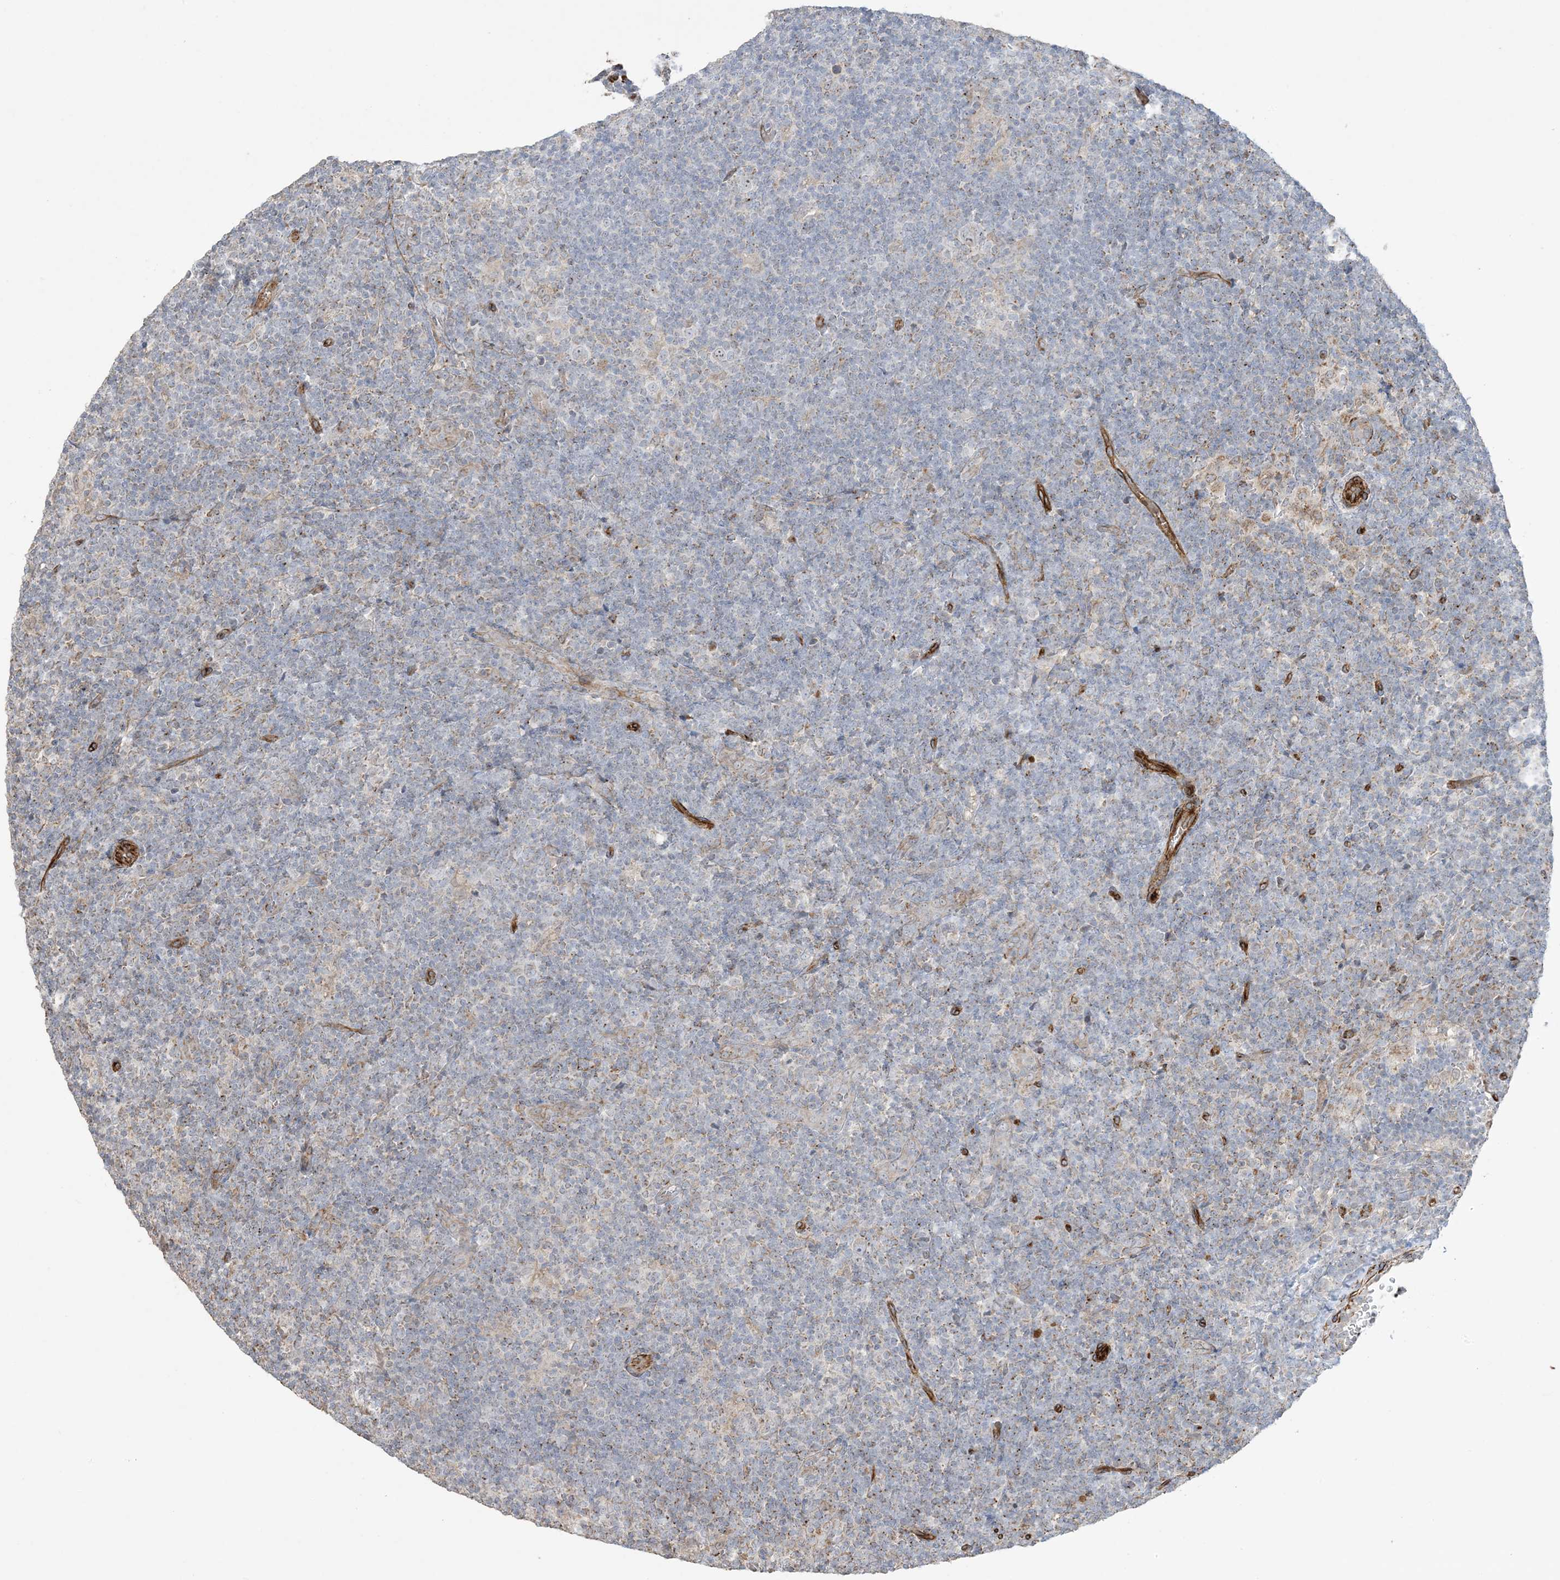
{"staining": {"intensity": "negative", "quantity": "none", "location": "none"}, "tissue": "lymphoma", "cell_type": "Tumor cells", "image_type": "cancer", "snomed": [{"axis": "morphology", "description": "Hodgkin's disease, NOS"}, {"axis": "topography", "description": "Lymph node"}], "caption": "This is an immunohistochemistry histopathology image of human Hodgkin's disease. There is no staining in tumor cells.", "gene": "AGA", "patient": {"sex": "female", "age": 57}}